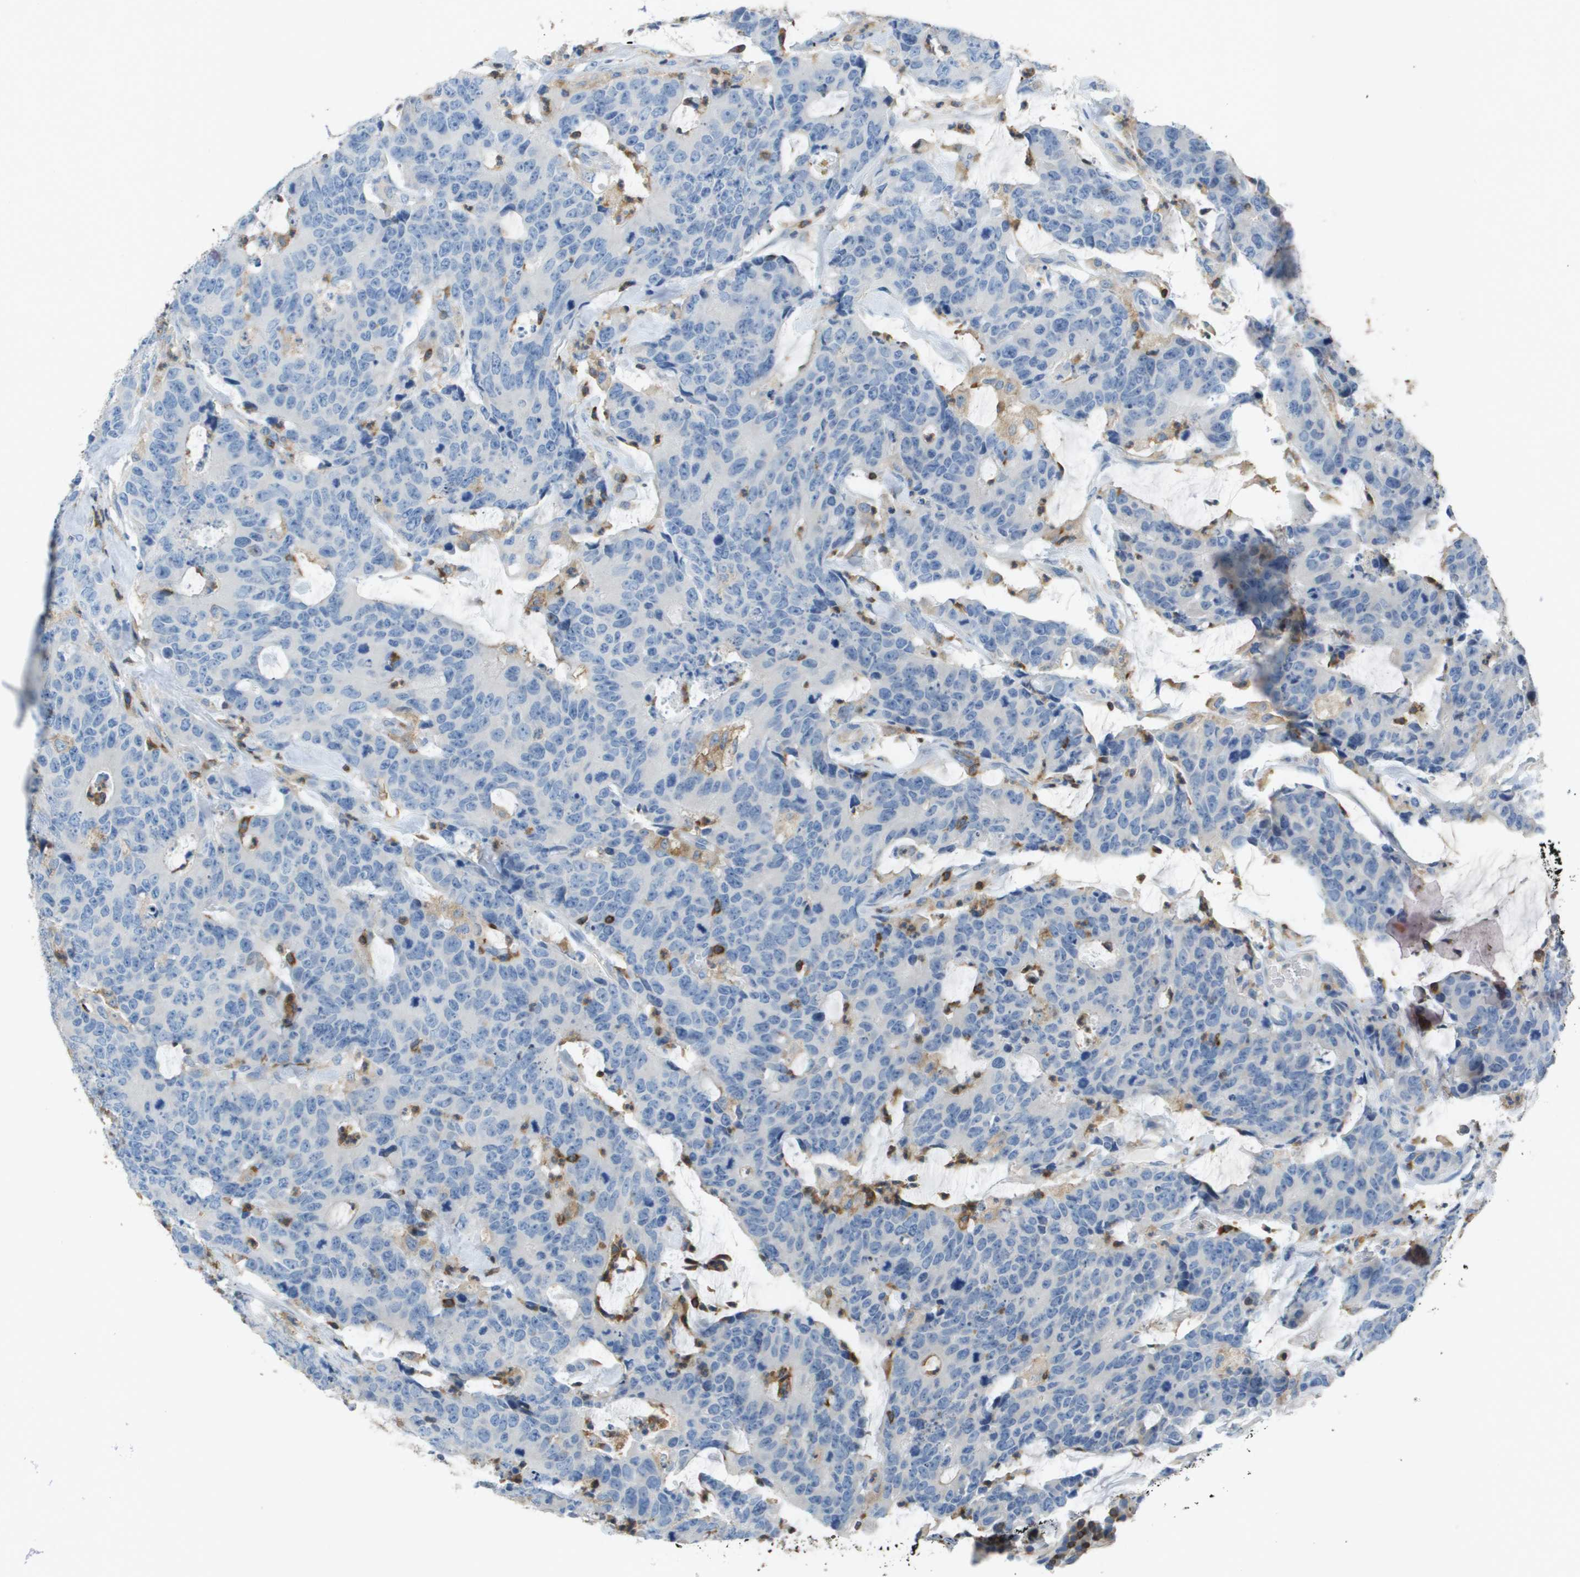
{"staining": {"intensity": "negative", "quantity": "none", "location": "none"}, "tissue": "colorectal cancer", "cell_type": "Tumor cells", "image_type": "cancer", "snomed": [{"axis": "morphology", "description": "Adenocarcinoma, NOS"}, {"axis": "topography", "description": "Colon"}], "caption": "IHC image of human colorectal cancer stained for a protein (brown), which displays no expression in tumor cells.", "gene": "APBB1IP", "patient": {"sex": "female", "age": 86}}